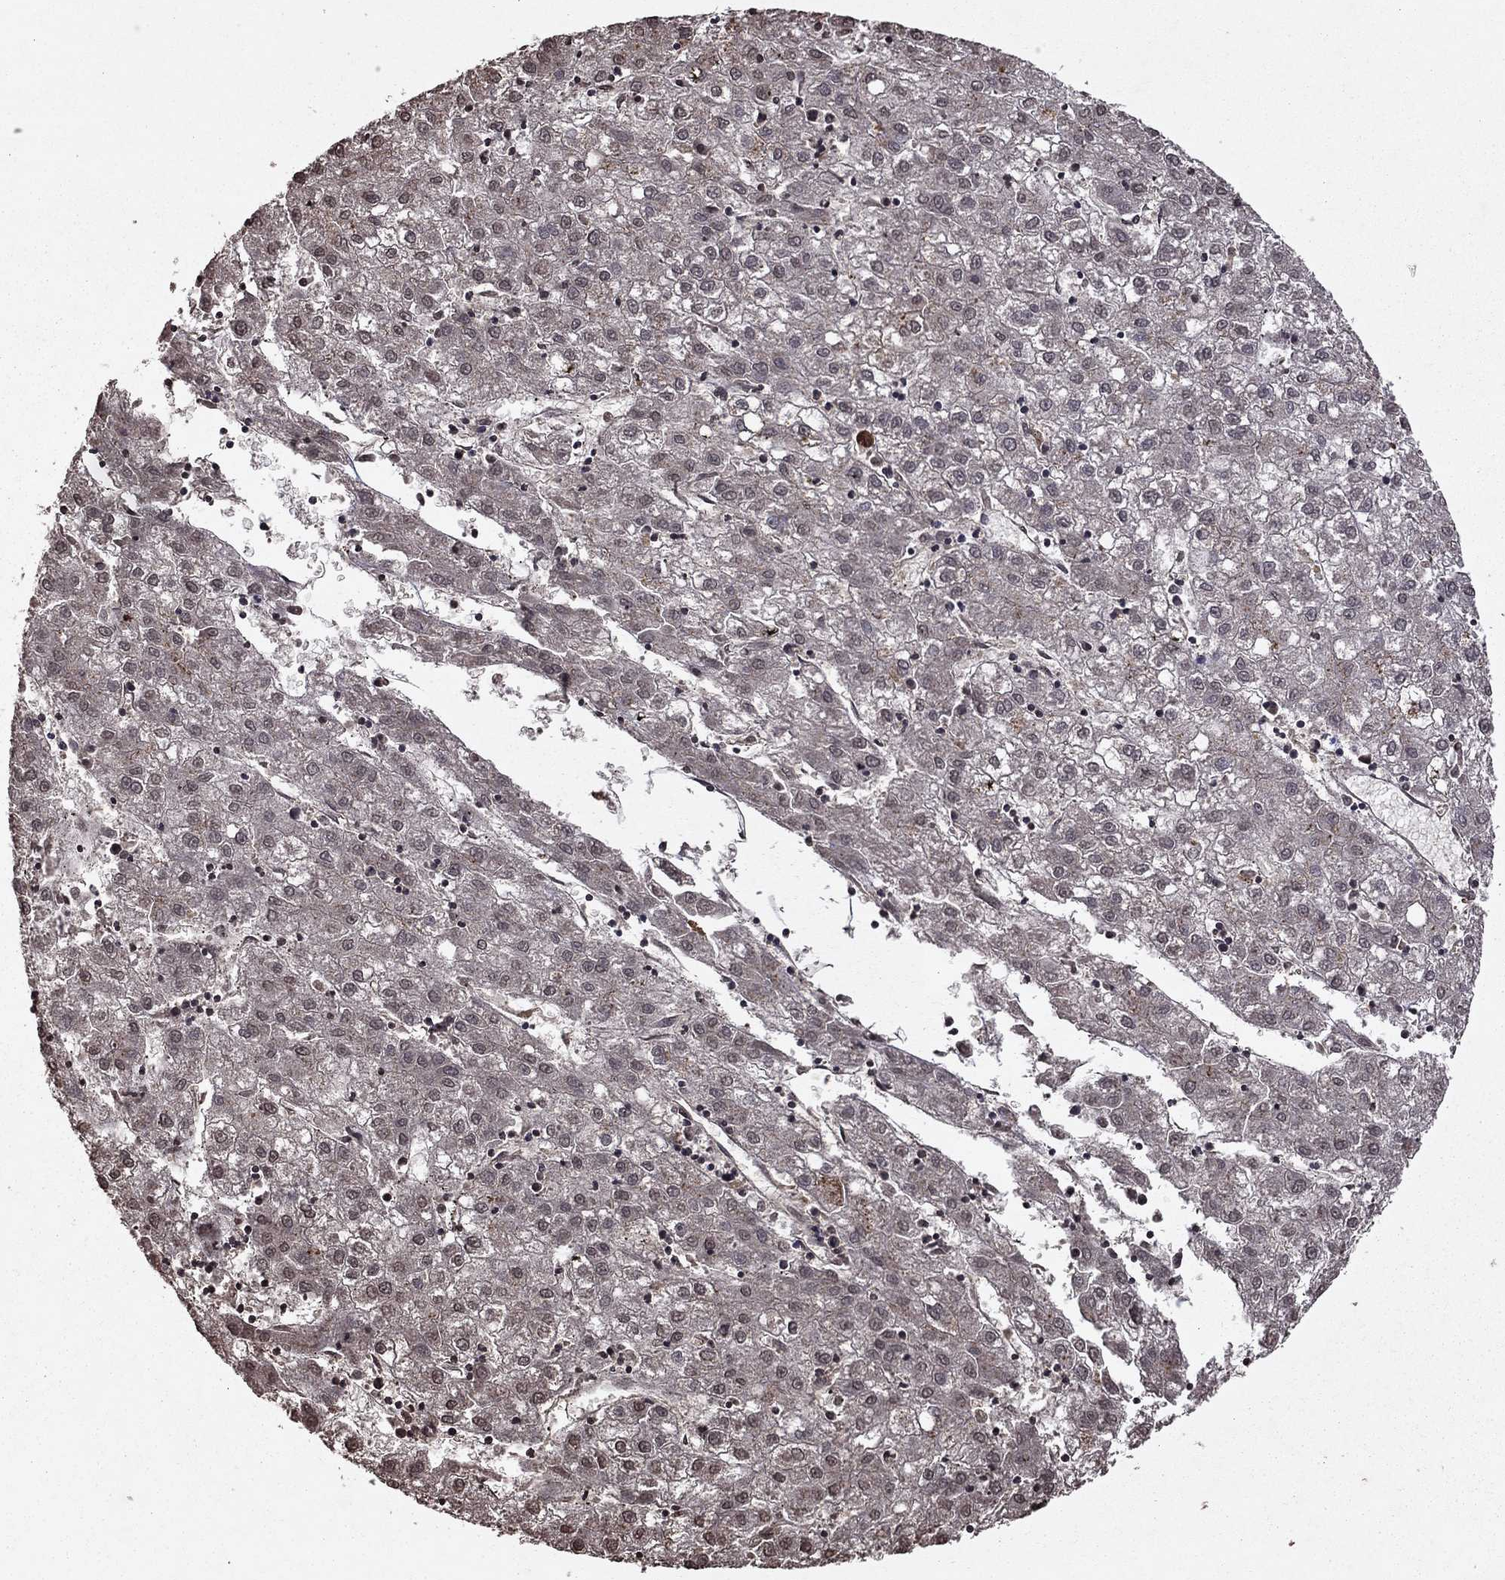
{"staining": {"intensity": "negative", "quantity": "none", "location": "none"}, "tissue": "liver cancer", "cell_type": "Tumor cells", "image_type": "cancer", "snomed": [{"axis": "morphology", "description": "Carcinoma, Hepatocellular, NOS"}, {"axis": "topography", "description": "Liver"}], "caption": "Immunohistochemistry (IHC) histopathology image of neoplastic tissue: human hepatocellular carcinoma (liver) stained with DAB (3,3'-diaminobenzidine) displays no significant protein expression in tumor cells. The staining is performed using DAB brown chromogen with nuclei counter-stained in using hematoxylin.", "gene": "NLGN1", "patient": {"sex": "male", "age": 72}}